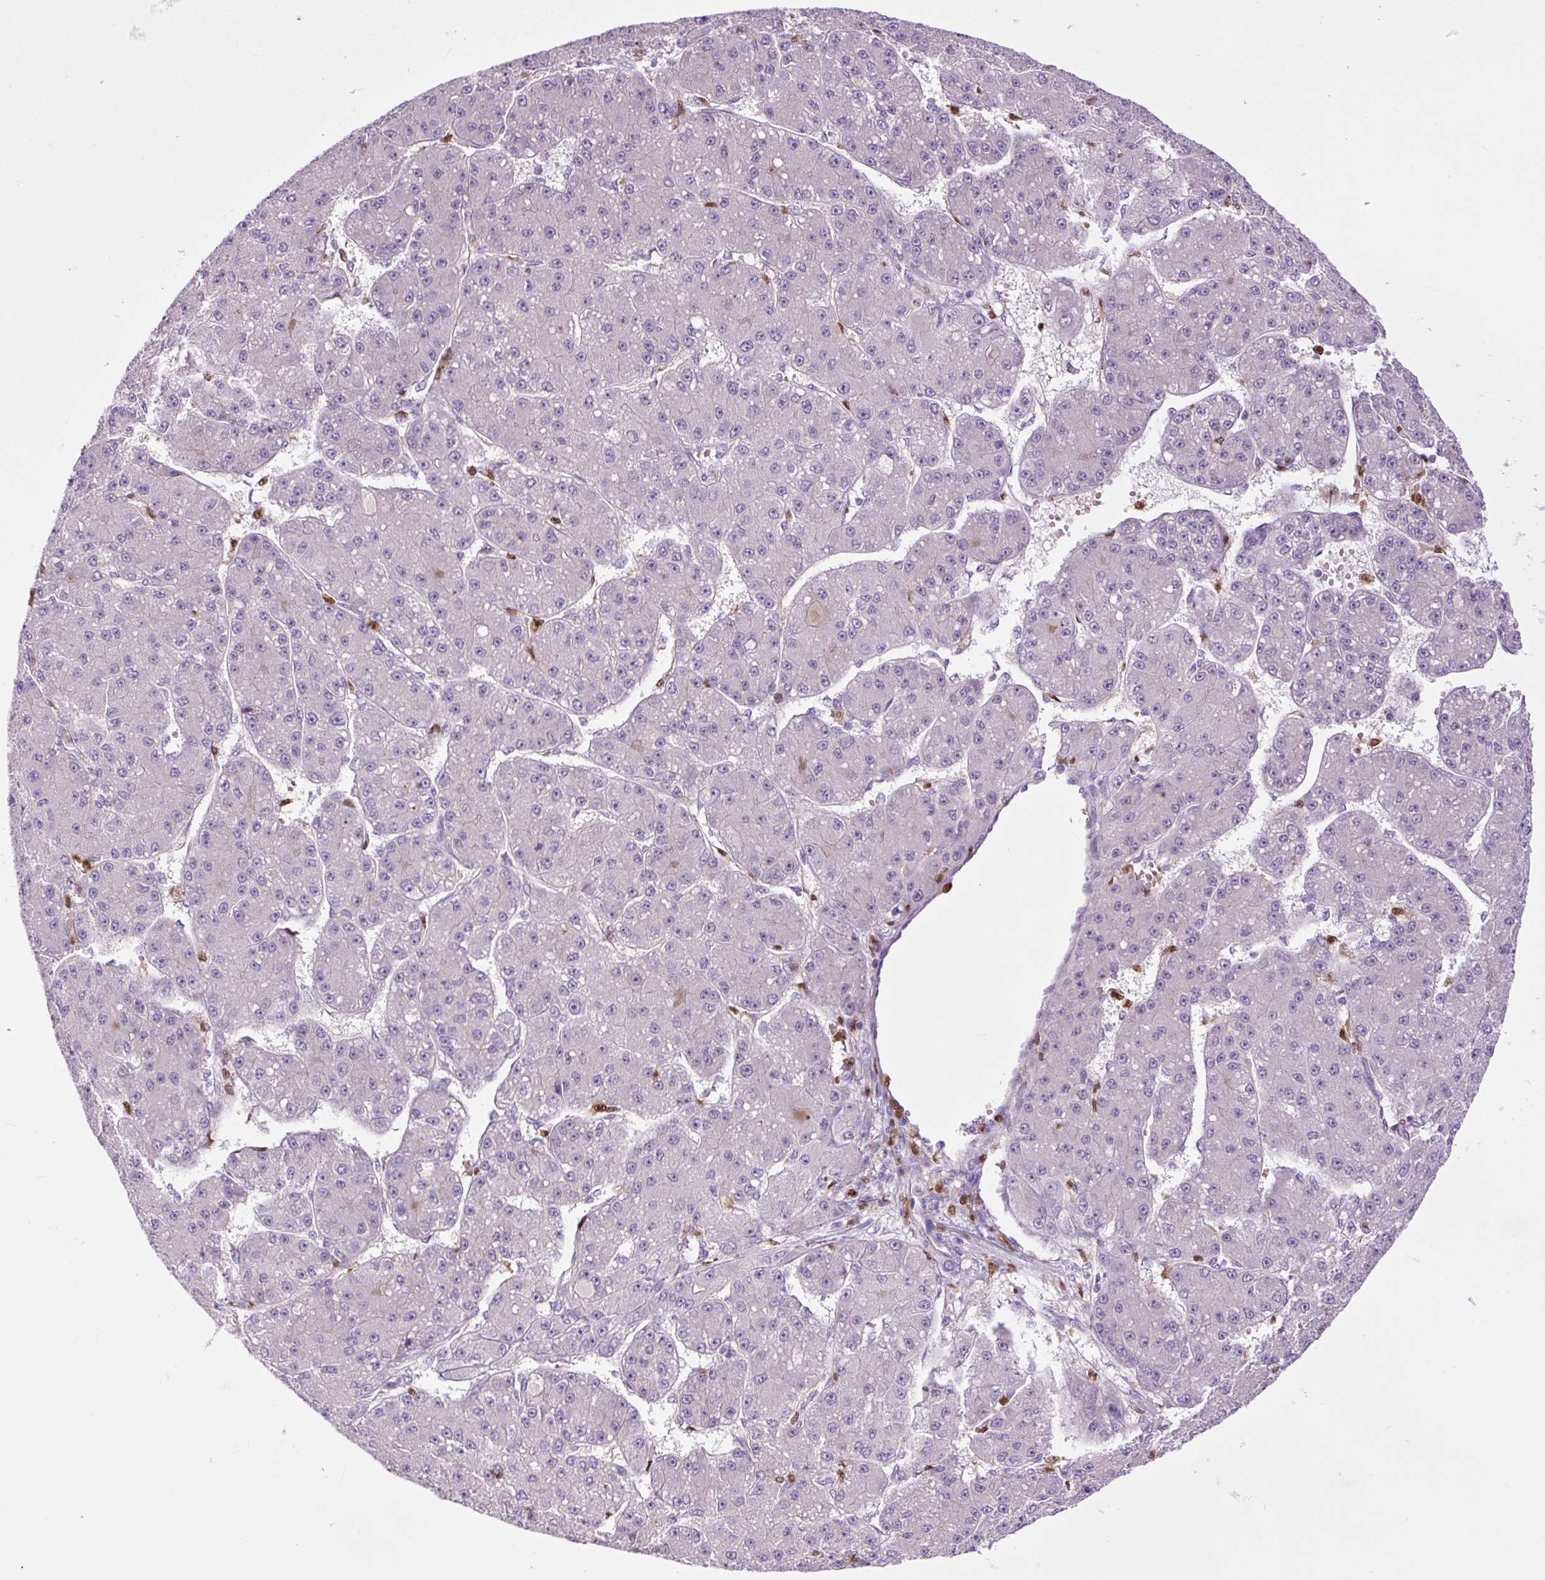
{"staining": {"intensity": "negative", "quantity": "none", "location": "none"}, "tissue": "liver cancer", "cell_type": "Tumor cells", "image_type": "cancer", "snomed": [{"axis": "morphology", "description": "Carcinoma, Hepatocellular, NOS"}, {"axis": "topography", "description": "Liver"}], "caption": "A histopathology image of liver cancer stained for a protein demonstrates no brown staining in tumor cells.", "gene": "SPI1", "patient": {"sex": "male", "age": 67}}